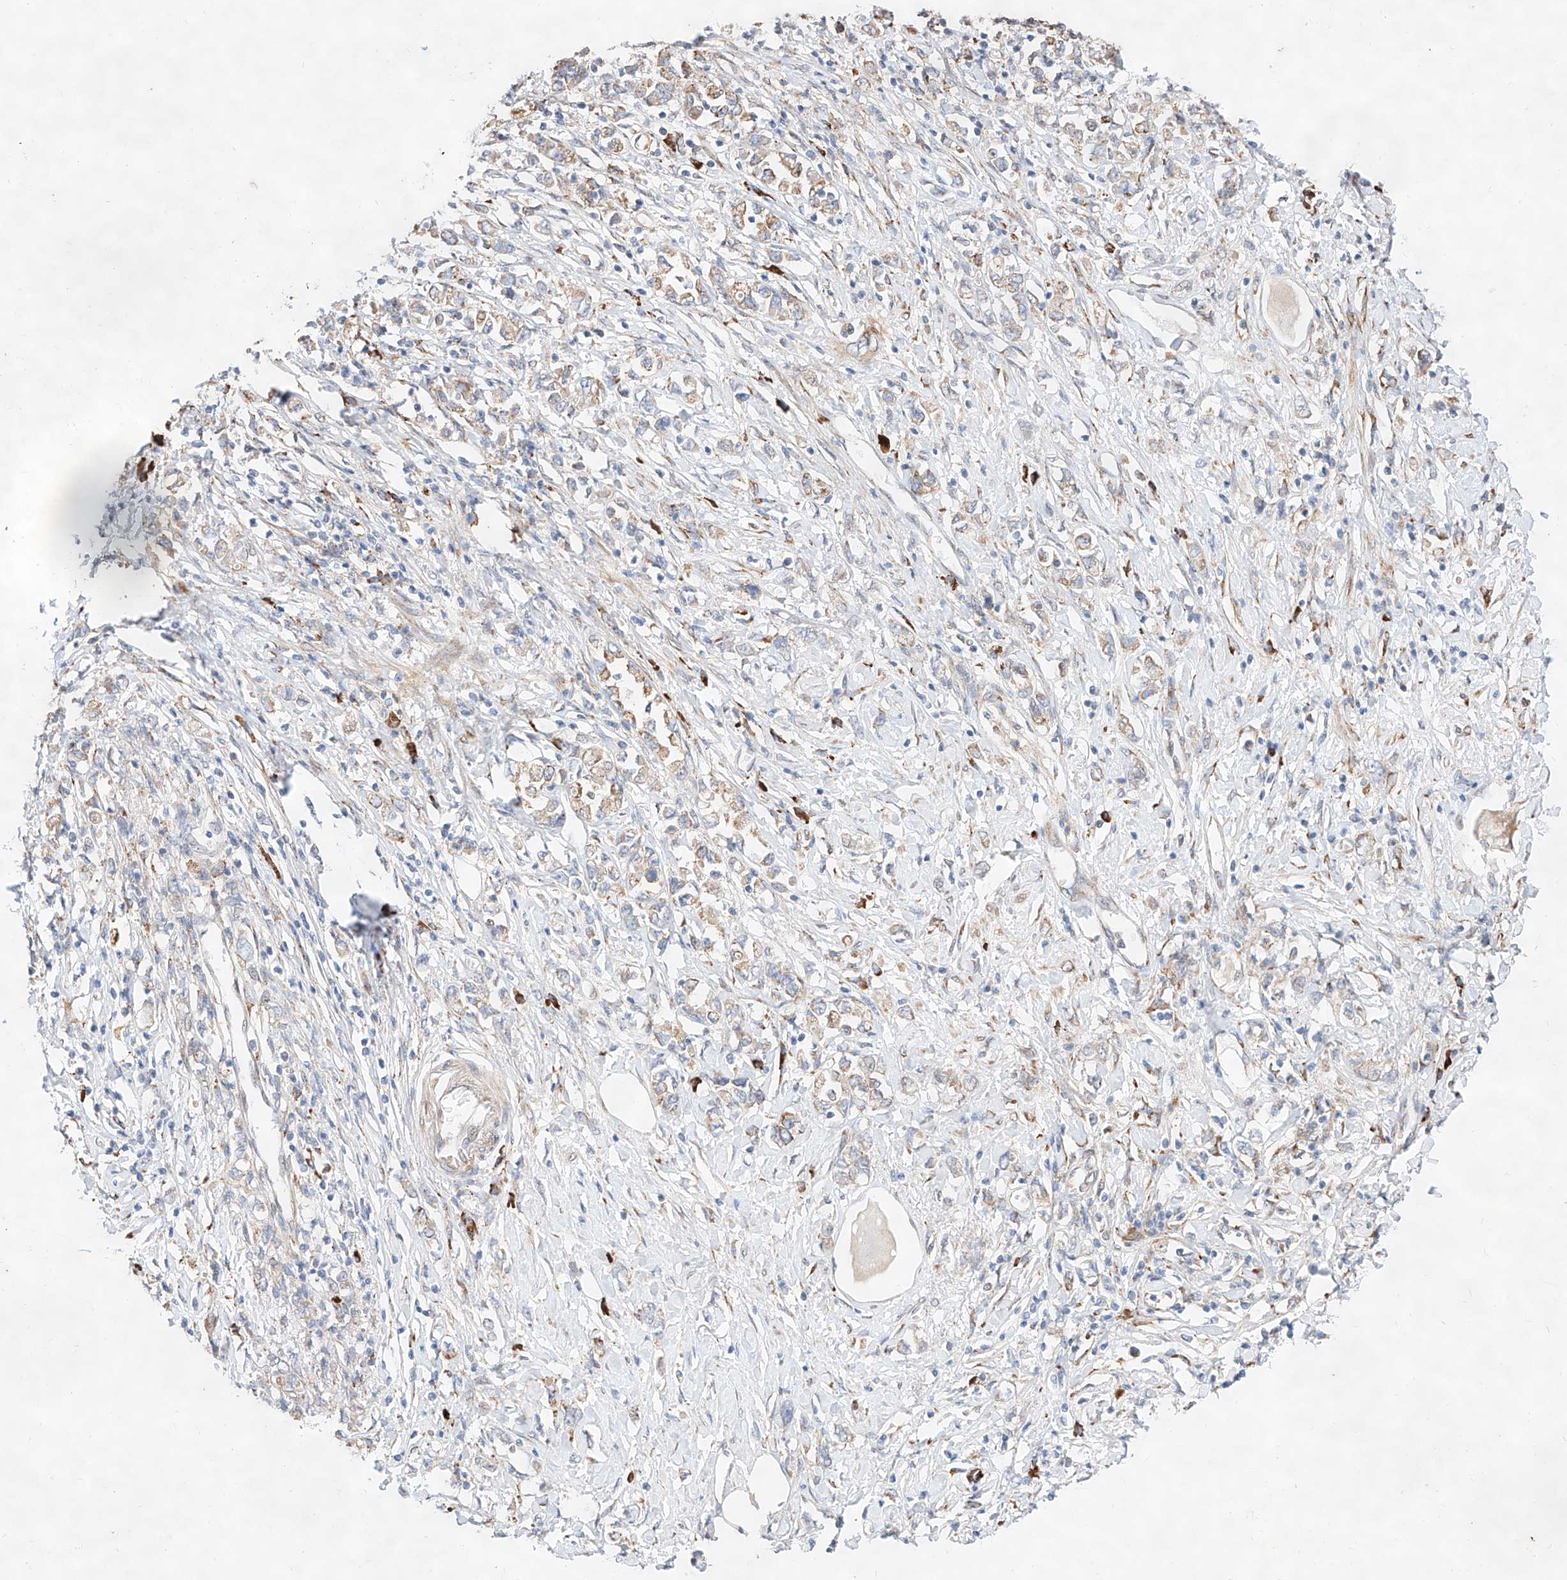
{"staining": {"intensity": "weak", "quantity": "25%-75%", "location": "cytoplasmic/membranous"}, "tissue": "stomach cancer", "cell_type": "Tumor cells", "image_type": "cancer", "snomed": [{"axis": "morphology", "description": "Adenocarcinoma, NOS"}, {"axis": "topography", "description": "Stomach"}], "caption": "Adenocarcinoma (stomach) stained with IHC demonstrates weak cytoplasmic/membranous staining in about 25%-75% of tumor cells.", "gene": "ATP9B", "patient": {"sex": "female", "age": 76}}